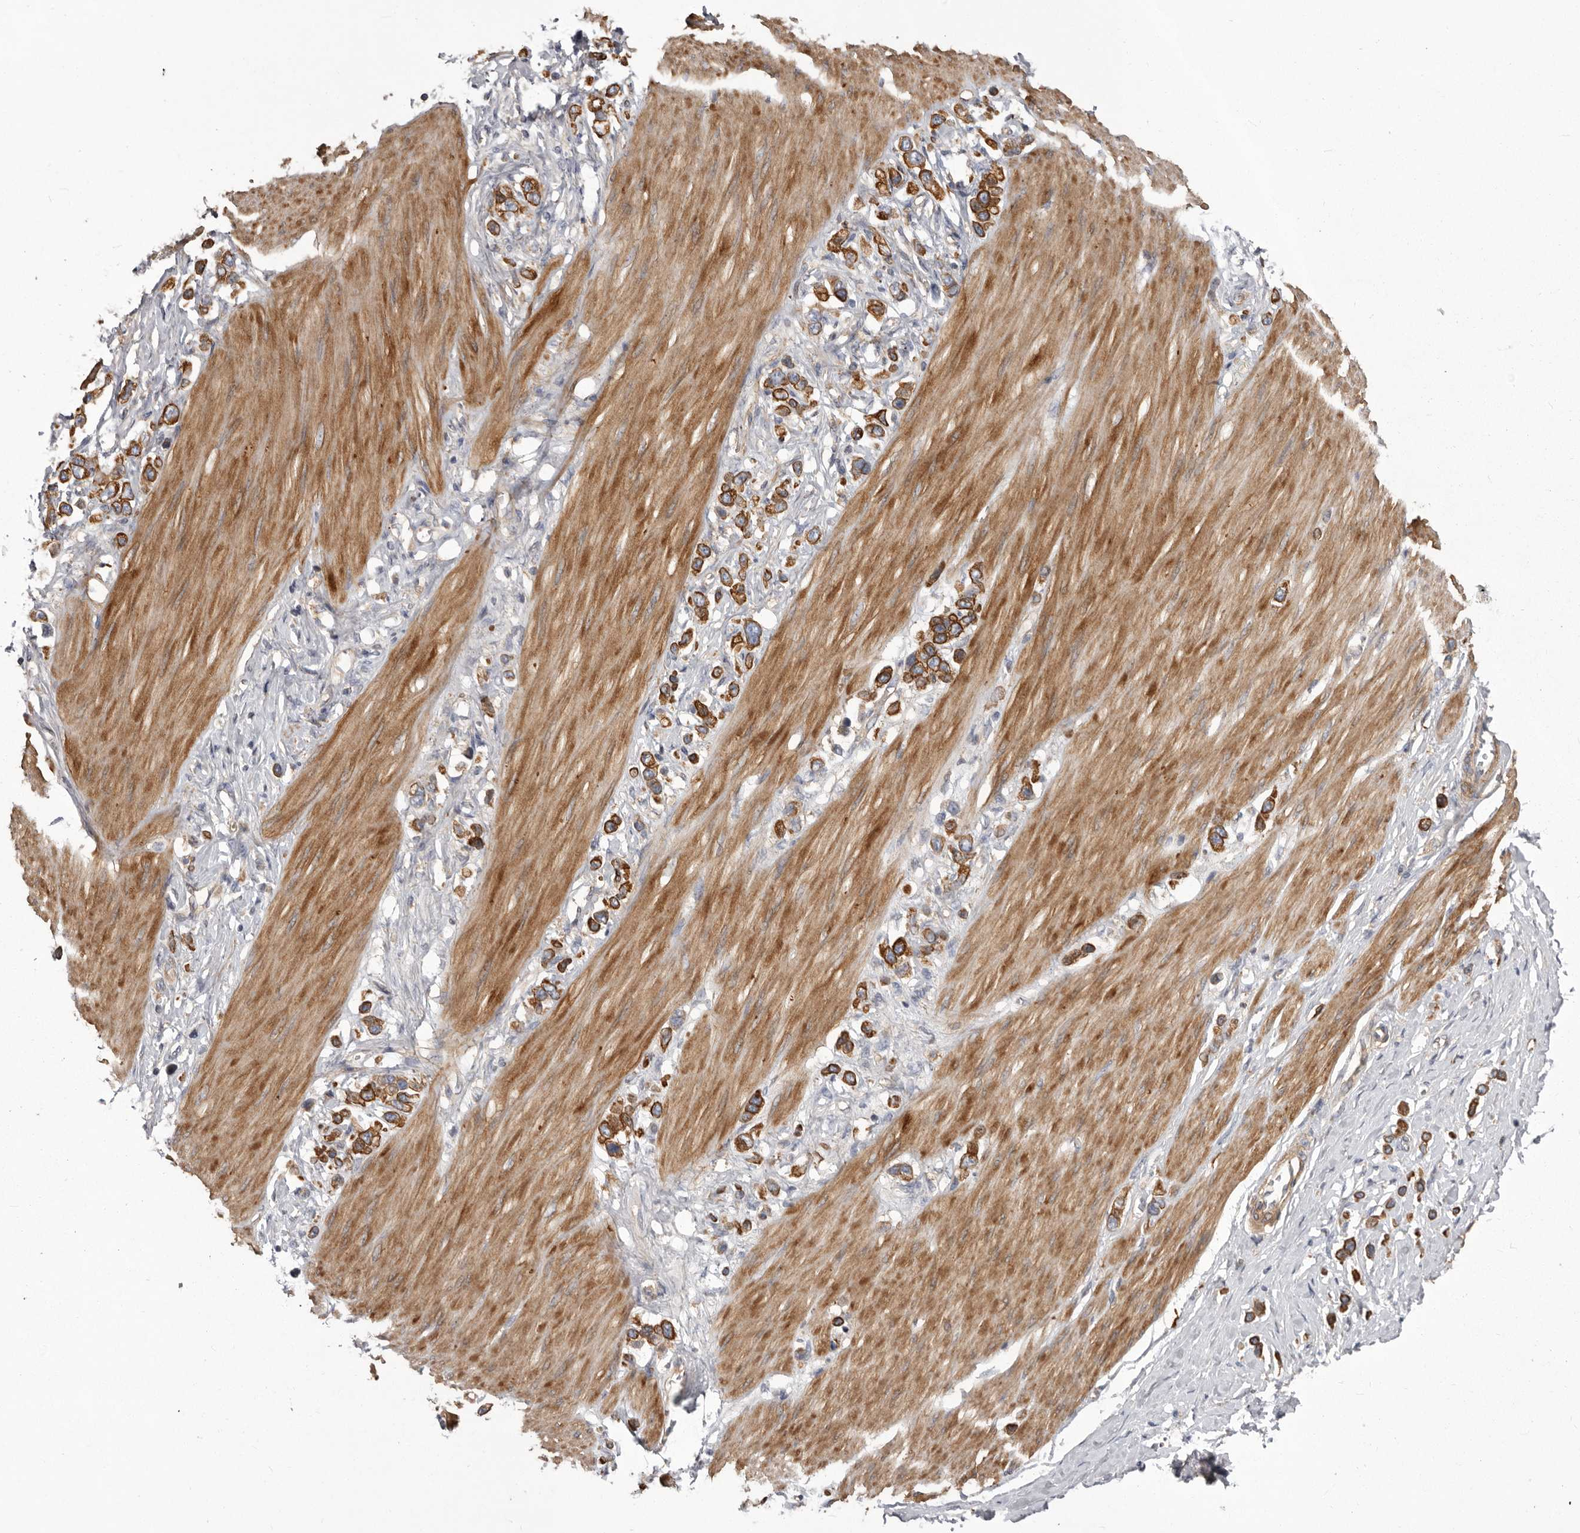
{"staining": {"intensity": "moderate", "quantity": ">75%", "location": "cytoplasmic/membranous"}, "tissue": "stomach cancer", "cell_type": "Tumor cells", "image_type": "cancer", "snomed": [{"axis": "morphology", "description": "Adenocarcinoma, NOS"}, {"axis": "topography", "description": "Stomach"}], "caption": "Adenocarcinoma (stomach) stained with DAB IHC shows medium levels of moderate cytoplasmic/membranous staining in approximately >75% of tumor cells.", "gene": "ENAH", "patient": {"sex": "female", "age": 65}}